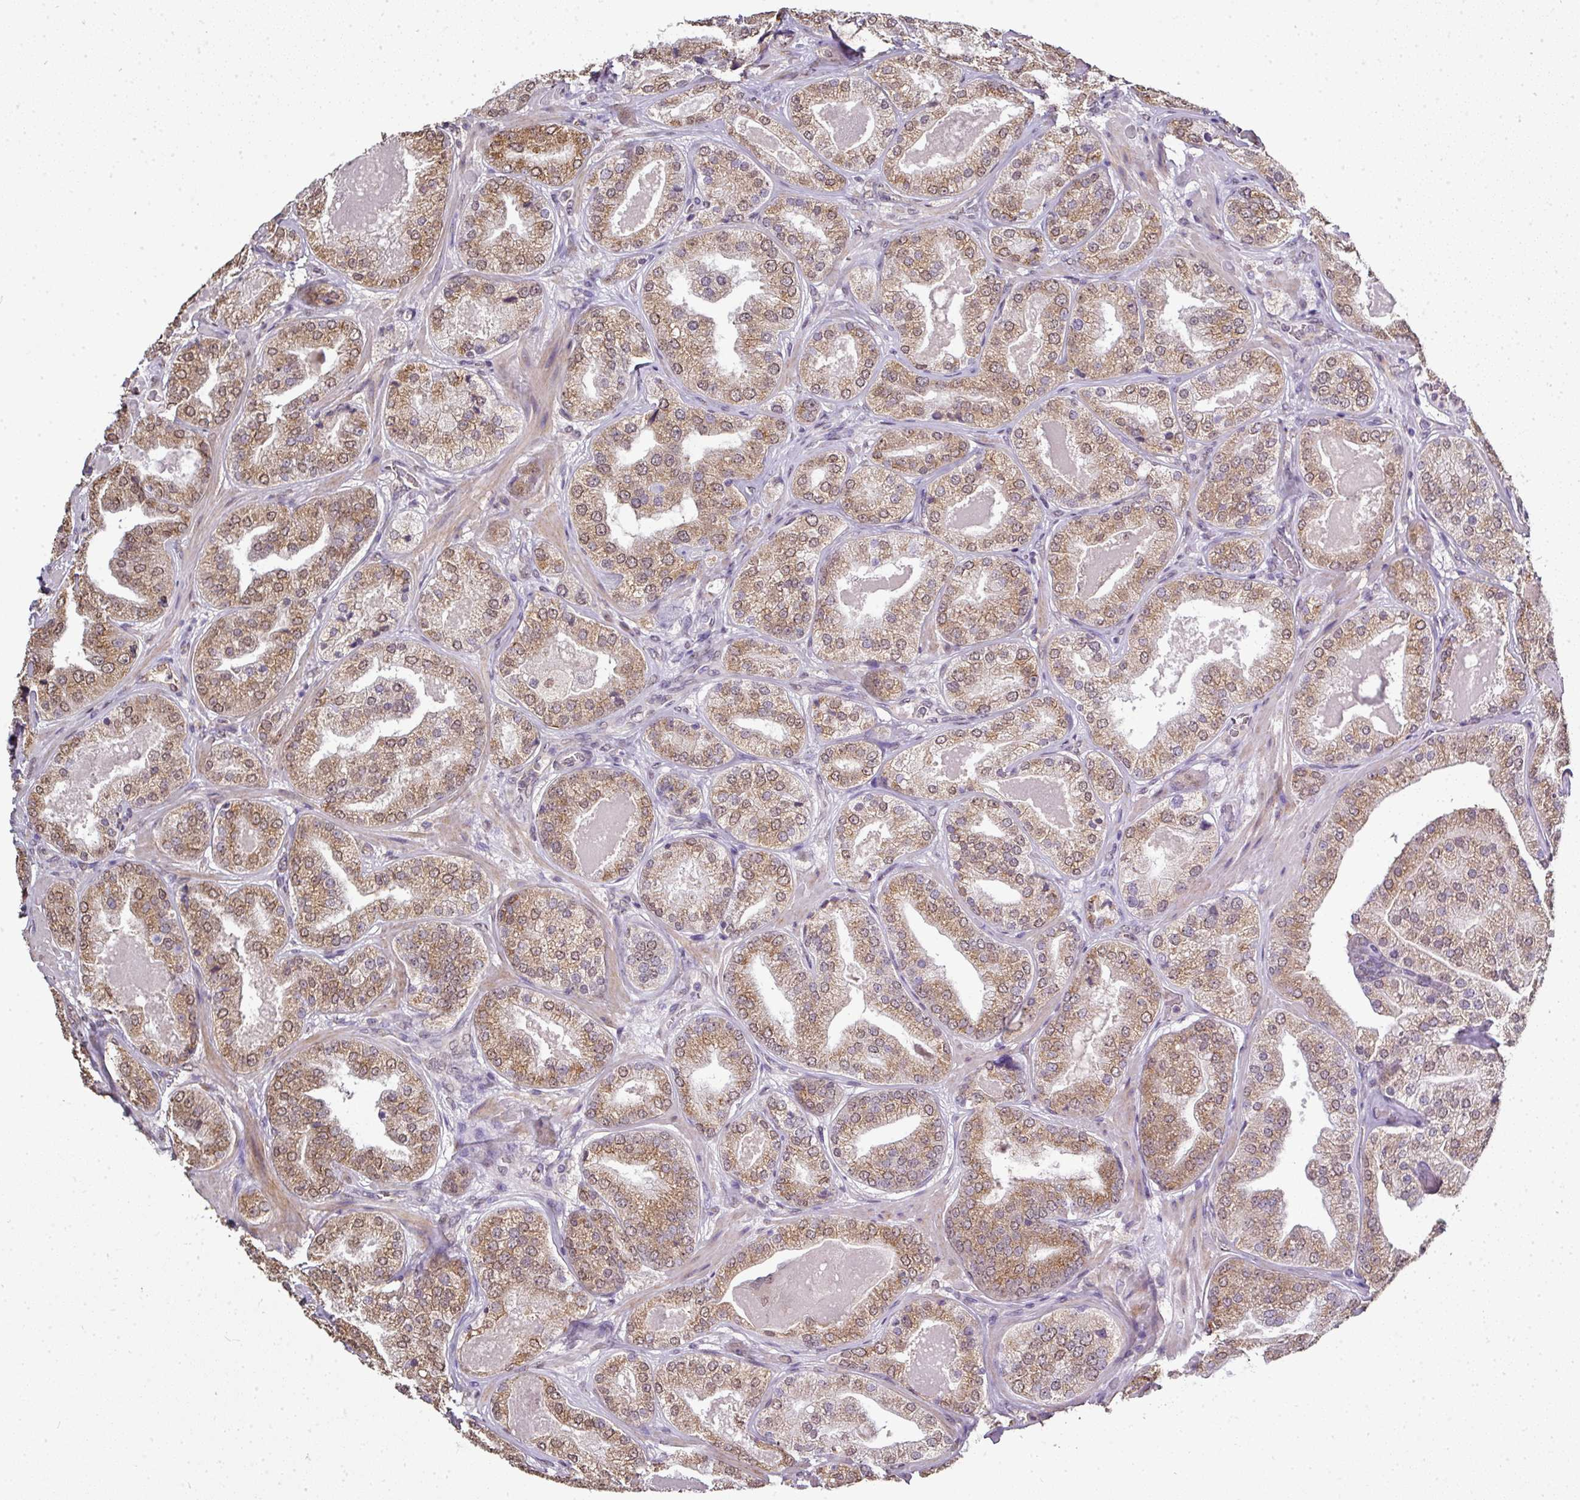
{"staining": {"intensity": "moderate", "quantity": ">75%", "location": "cytoplasmic/membranous,nuclear"}, "tissue": "prostate cancer", "cell_type": "Tumor cells", "image_type": "cancer", "snomed": [{"axis": "morphology", "description": "Adenocarcinoma, High grade"}, {"axis": "topography", "description": "Prostate"}], "caption": "Prostate adenocarcinoma (high-grade) was stained to show a protein in brown. There is medium levels of moderate cytoplasmic/membranous and nuclear positivity in about >75% of tumor cells. (Brightfield microscopy of DAB IHC at high magnification).", "gene": "JPH2", "patient": {"sex": "male", "age": 63}}